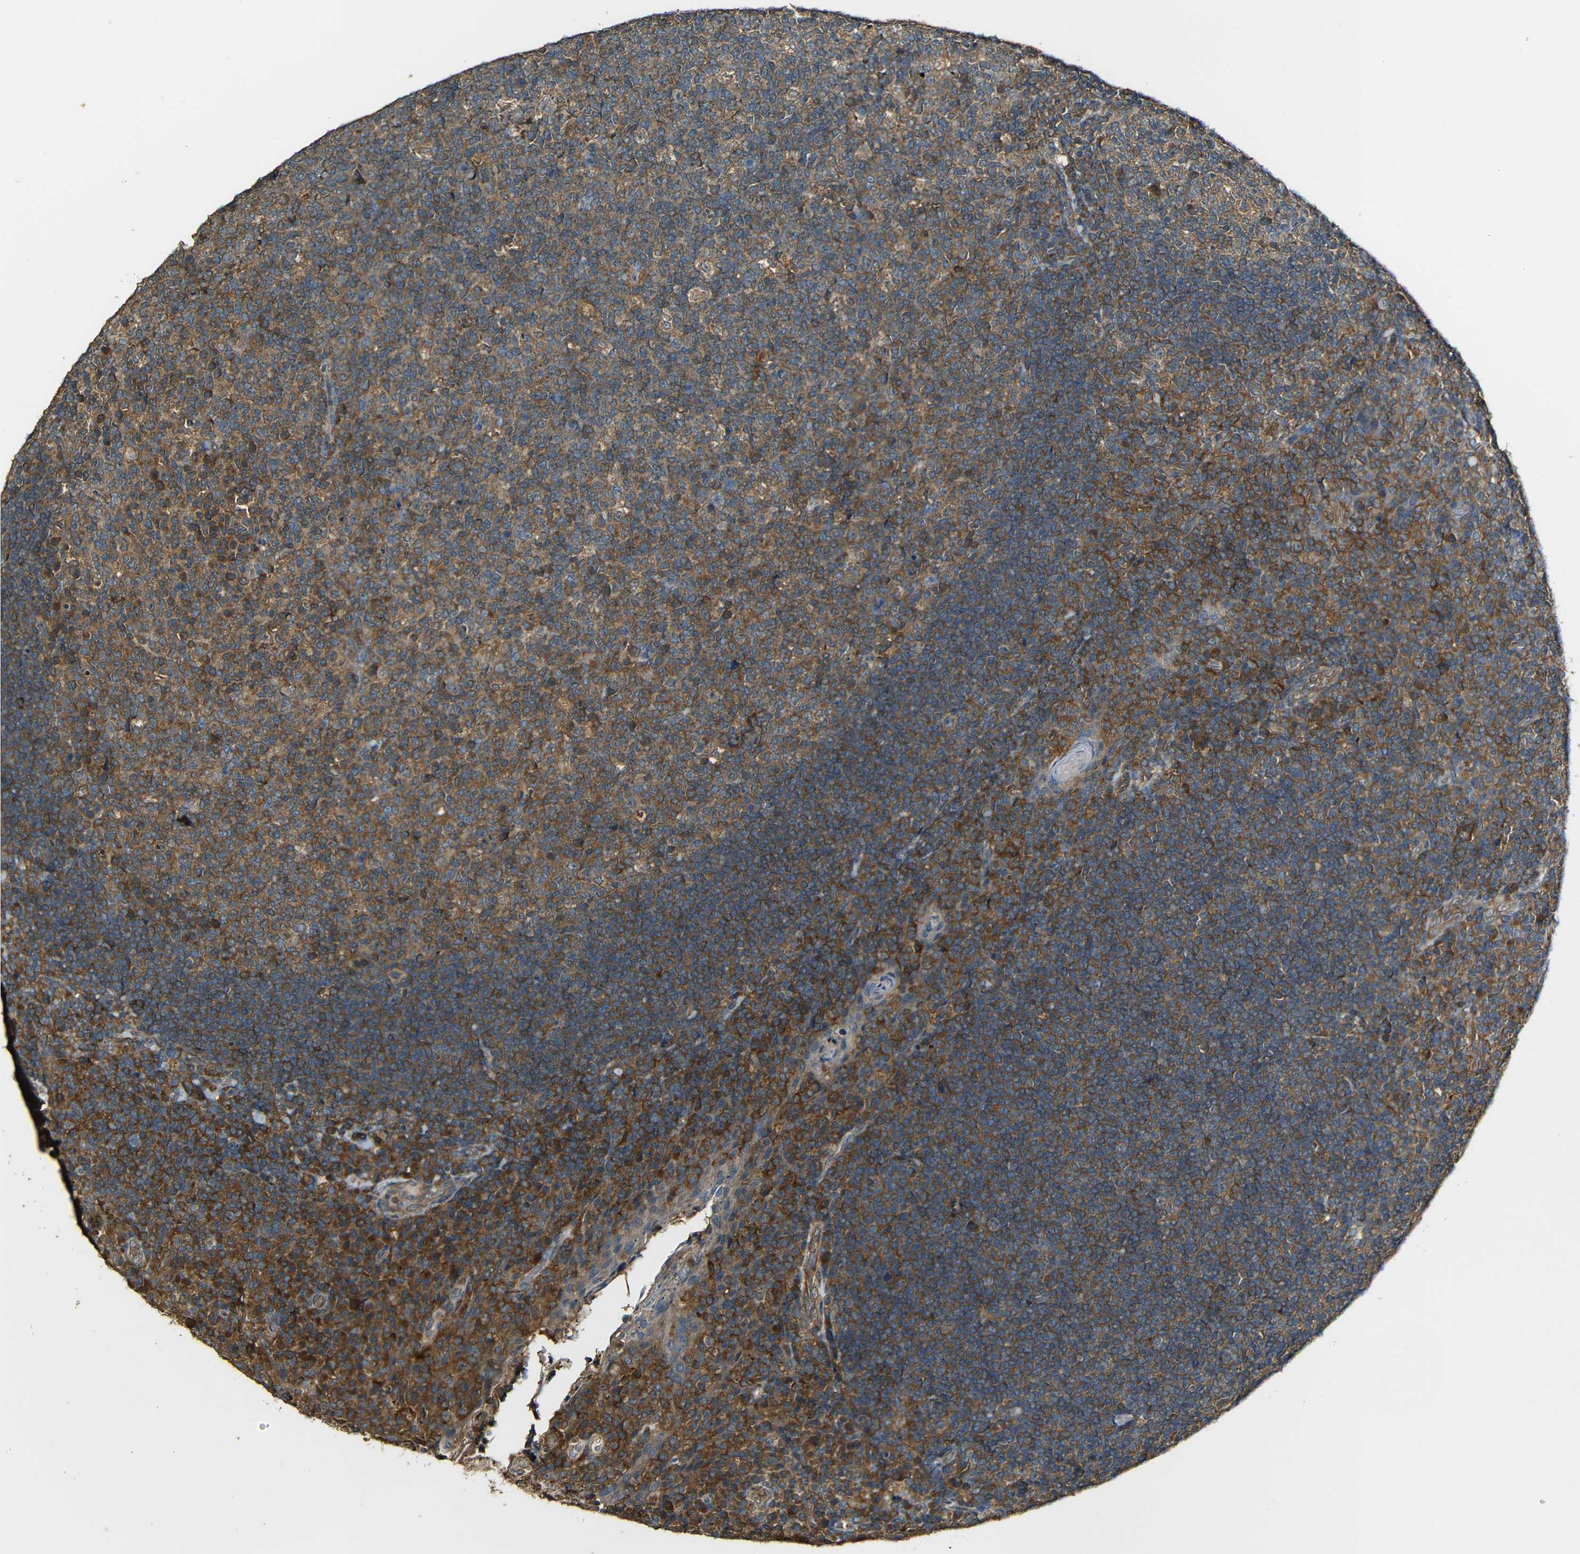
{"staining": {"intensity": "moderate", "quantity": ">75%", "location": "cytoplasmic/membranous"}, "tissue": "tonsil", "cell_type": "Germinal center cells", "image_type": "normal", "snomed": [{"axis": "morphology", "description": "Normal tissue, NOS"}, {"axis": "topography", "description": "Tonsil"}], "caption": "The photomicrograph shows immunohistochemical staining of normal tonsil. There is moderate cytoplasmic/membranous staining is appreciated in approximately >75% of germinal center cells. Using DAB (3,3'-diaminobenzidine) (brown) and hematoxylin (blue) stains, captured at high magnification using brightfield microscopy.", "gene": "CASP8", "patient": {"sex": "male", "age": 17}}